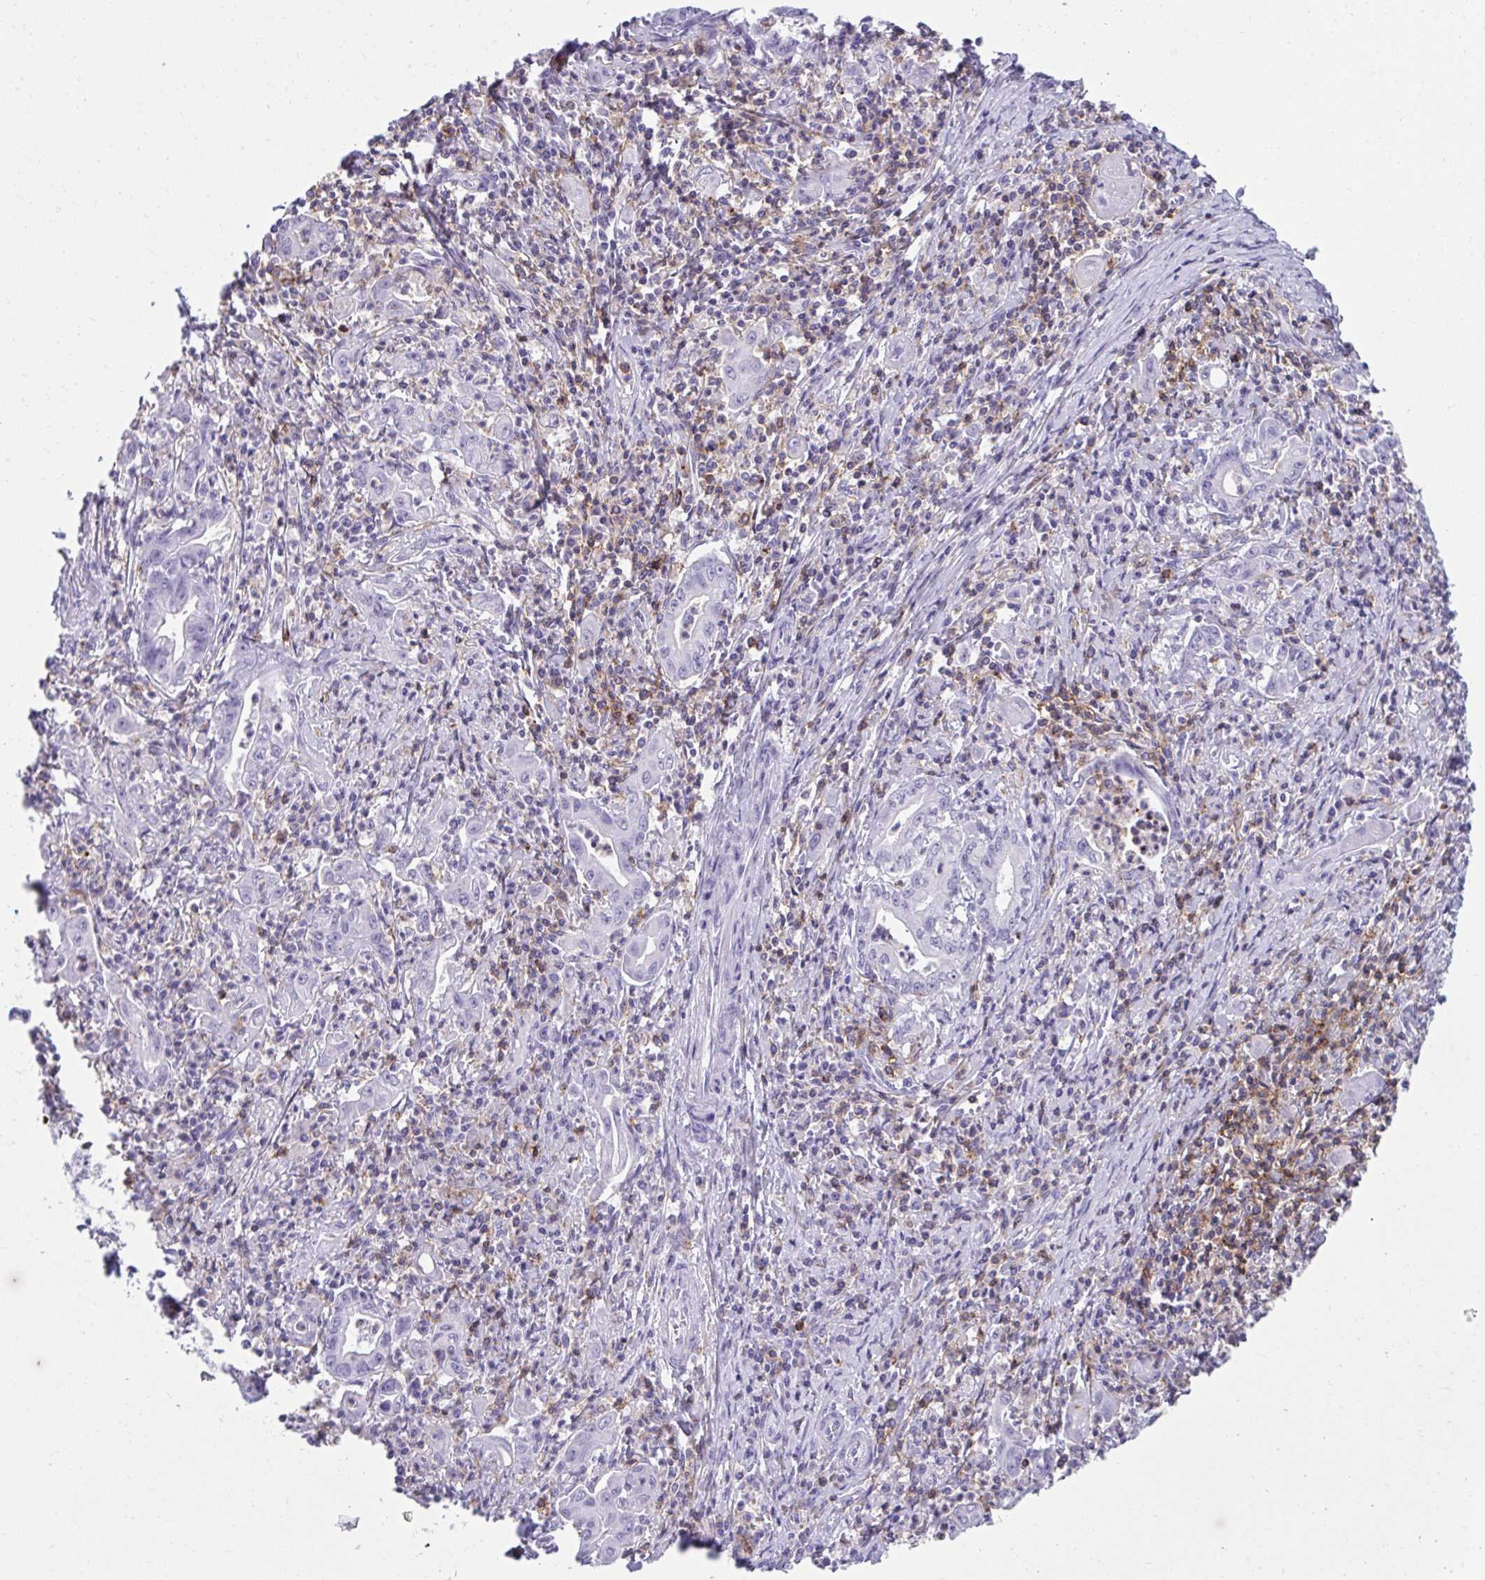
{"staining": {"intensity": "negative", "quantity": "none", "location": "none"}, "tissue": "stomach cancer", "cell_type": "Tumor cells", "image_type": "cancer", "snomed": [{"axis": "morphology", "description": "Adenocarcinoma, NOS"}, {"axis": "topography", "description": "Stomach, upper"}], "caption": "High power microscopy photomicrograph of an IHC histopathology image of stomach adenocarcinoma, revealing no significant expression in tumor cells.", "gene": "SPN", "patient": {"sex": "female", "age": 79}}